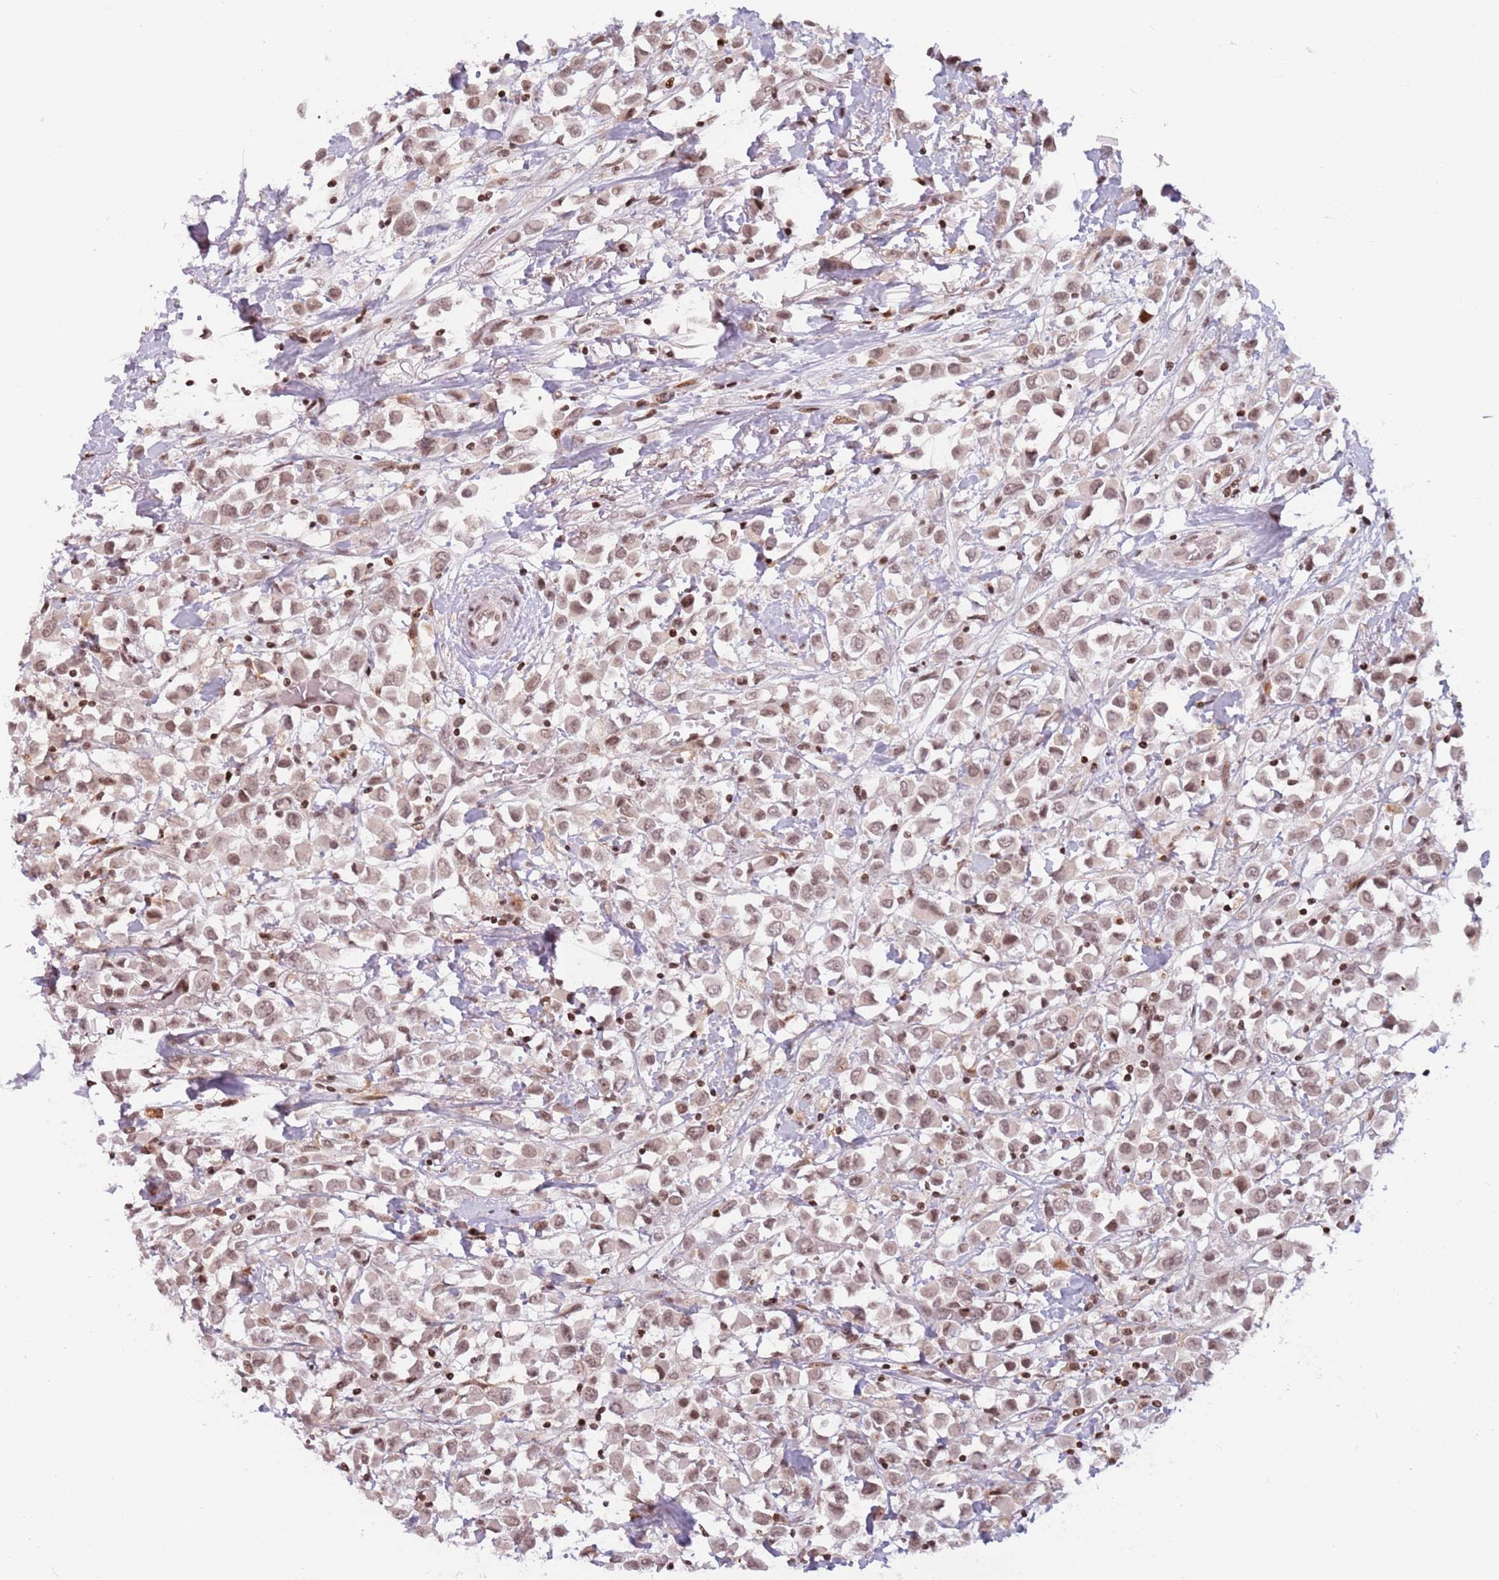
{"staining": {"intensity": "weak", "quantity": ">75%", "location": "nuclear"}, "tissue": "breast cancer", "cell_type": "Tumor cells", "image_type": "cancer", "snomed": [{"axis": "morphology", "description": "Duct carcinoma"}, {"axis": "topography", "description": "Breast"}], "caption": "Protein expression analysis of breast cancer (invasive ductal carcinoma) exhibits weak nuclear staining in approximately >75% of tumor cells. The protein is shown in brown color, while the nuclei are stained blue.", "gene": "SH3RF3", "patient": {"sex": "female", "age": 61}}